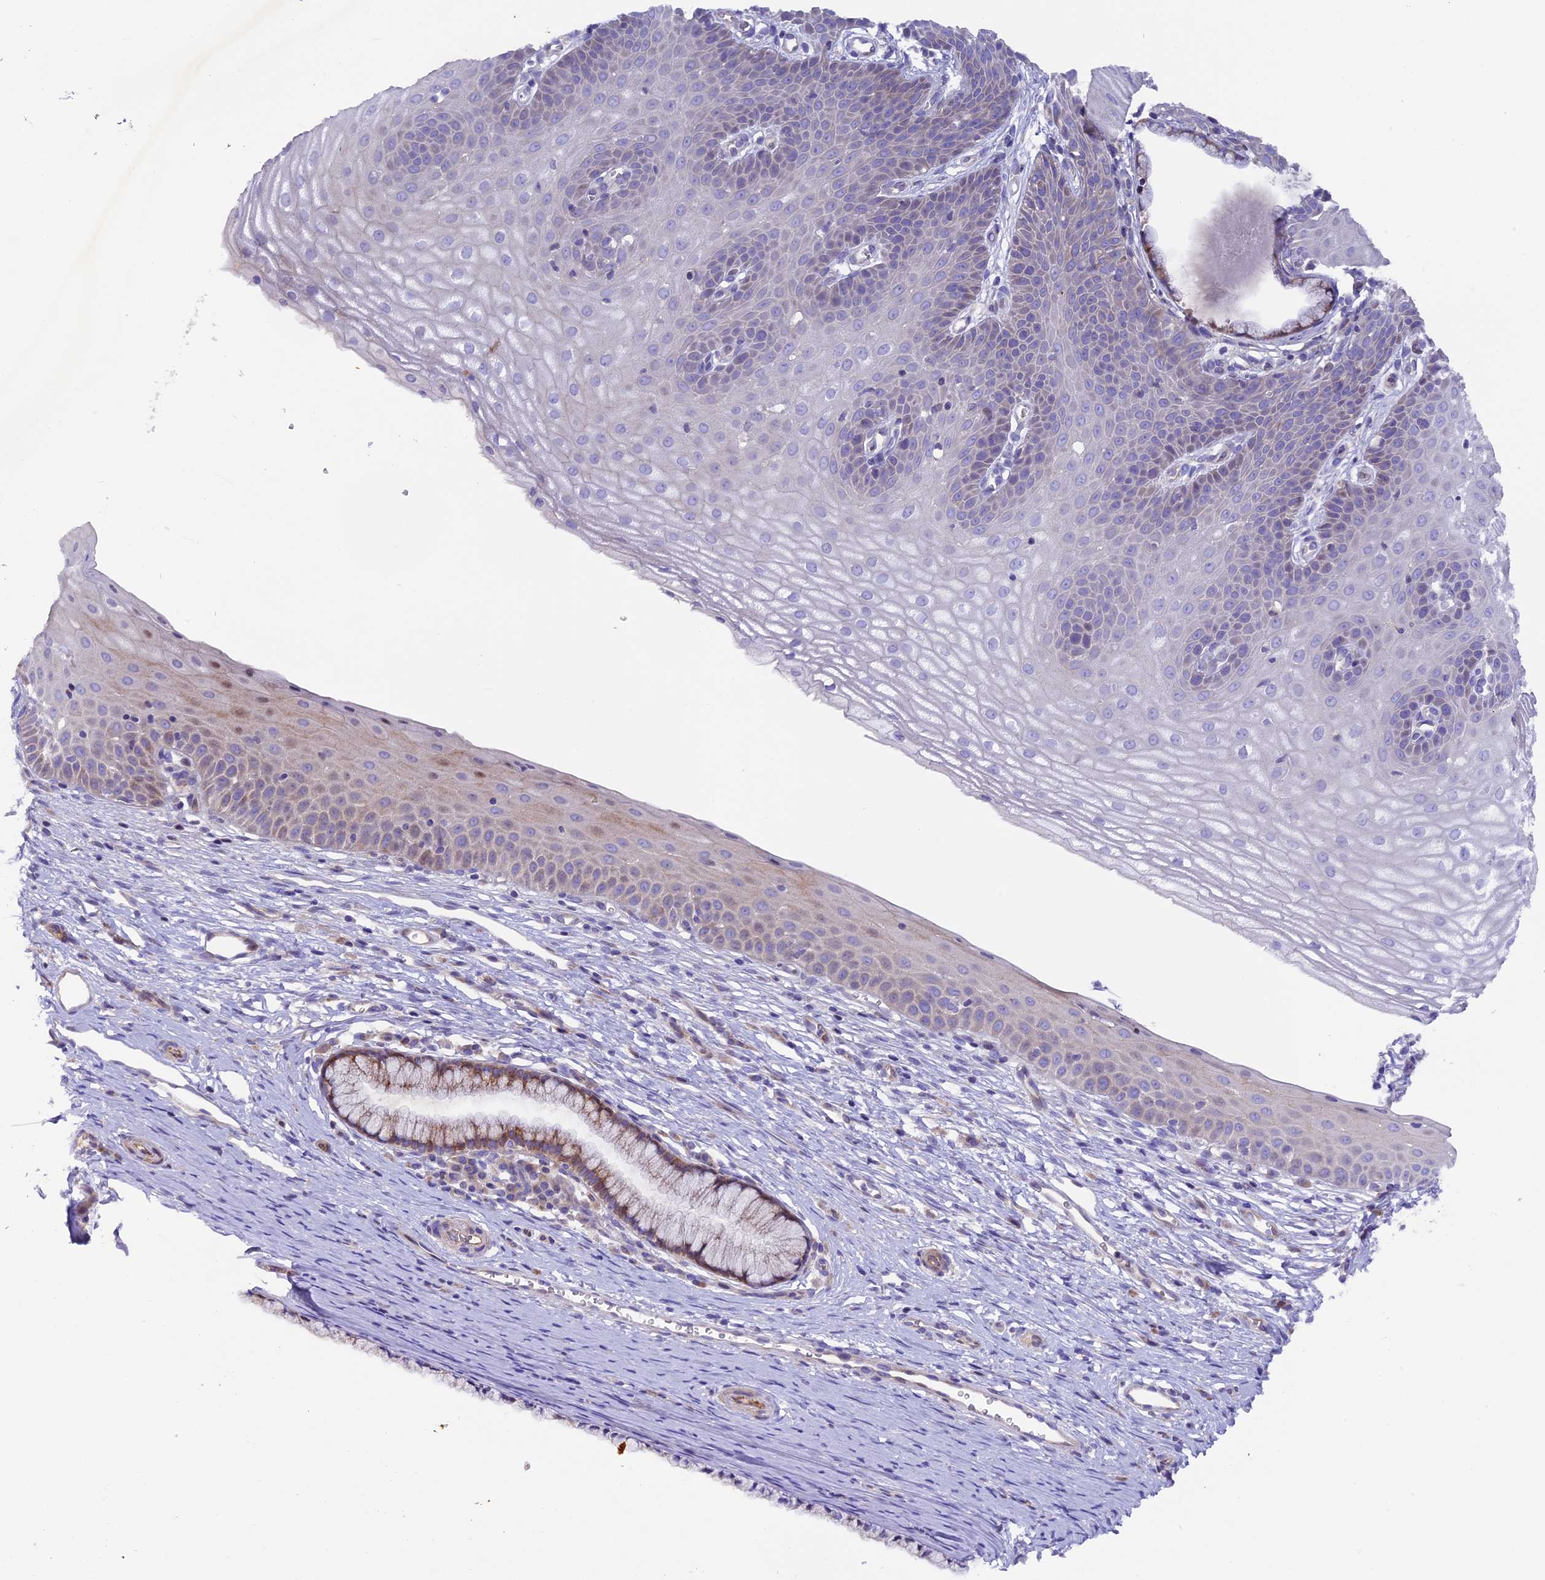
{"staining": {"intensity": "moderate", "quantity": "25%-75%", "location": "cytoplasmic/membranous"}, "tissue": "cervix", "cell_type": "Glandular cells", "image_type": "normal", "snomed": [{"axis": "morphology", "description": "Normal tissue, NOS"}, {"axis": "topography", "description": "Cervix"}], "caption": "This image shows immunohistochemistry (IHC) staining of benign cervix, with medium moderate cytoplasmic/membranous positivity in about 25%-75% of glandular cells.", "gene": "PIGU", "patient": {"sex": "female", "age": 36}}